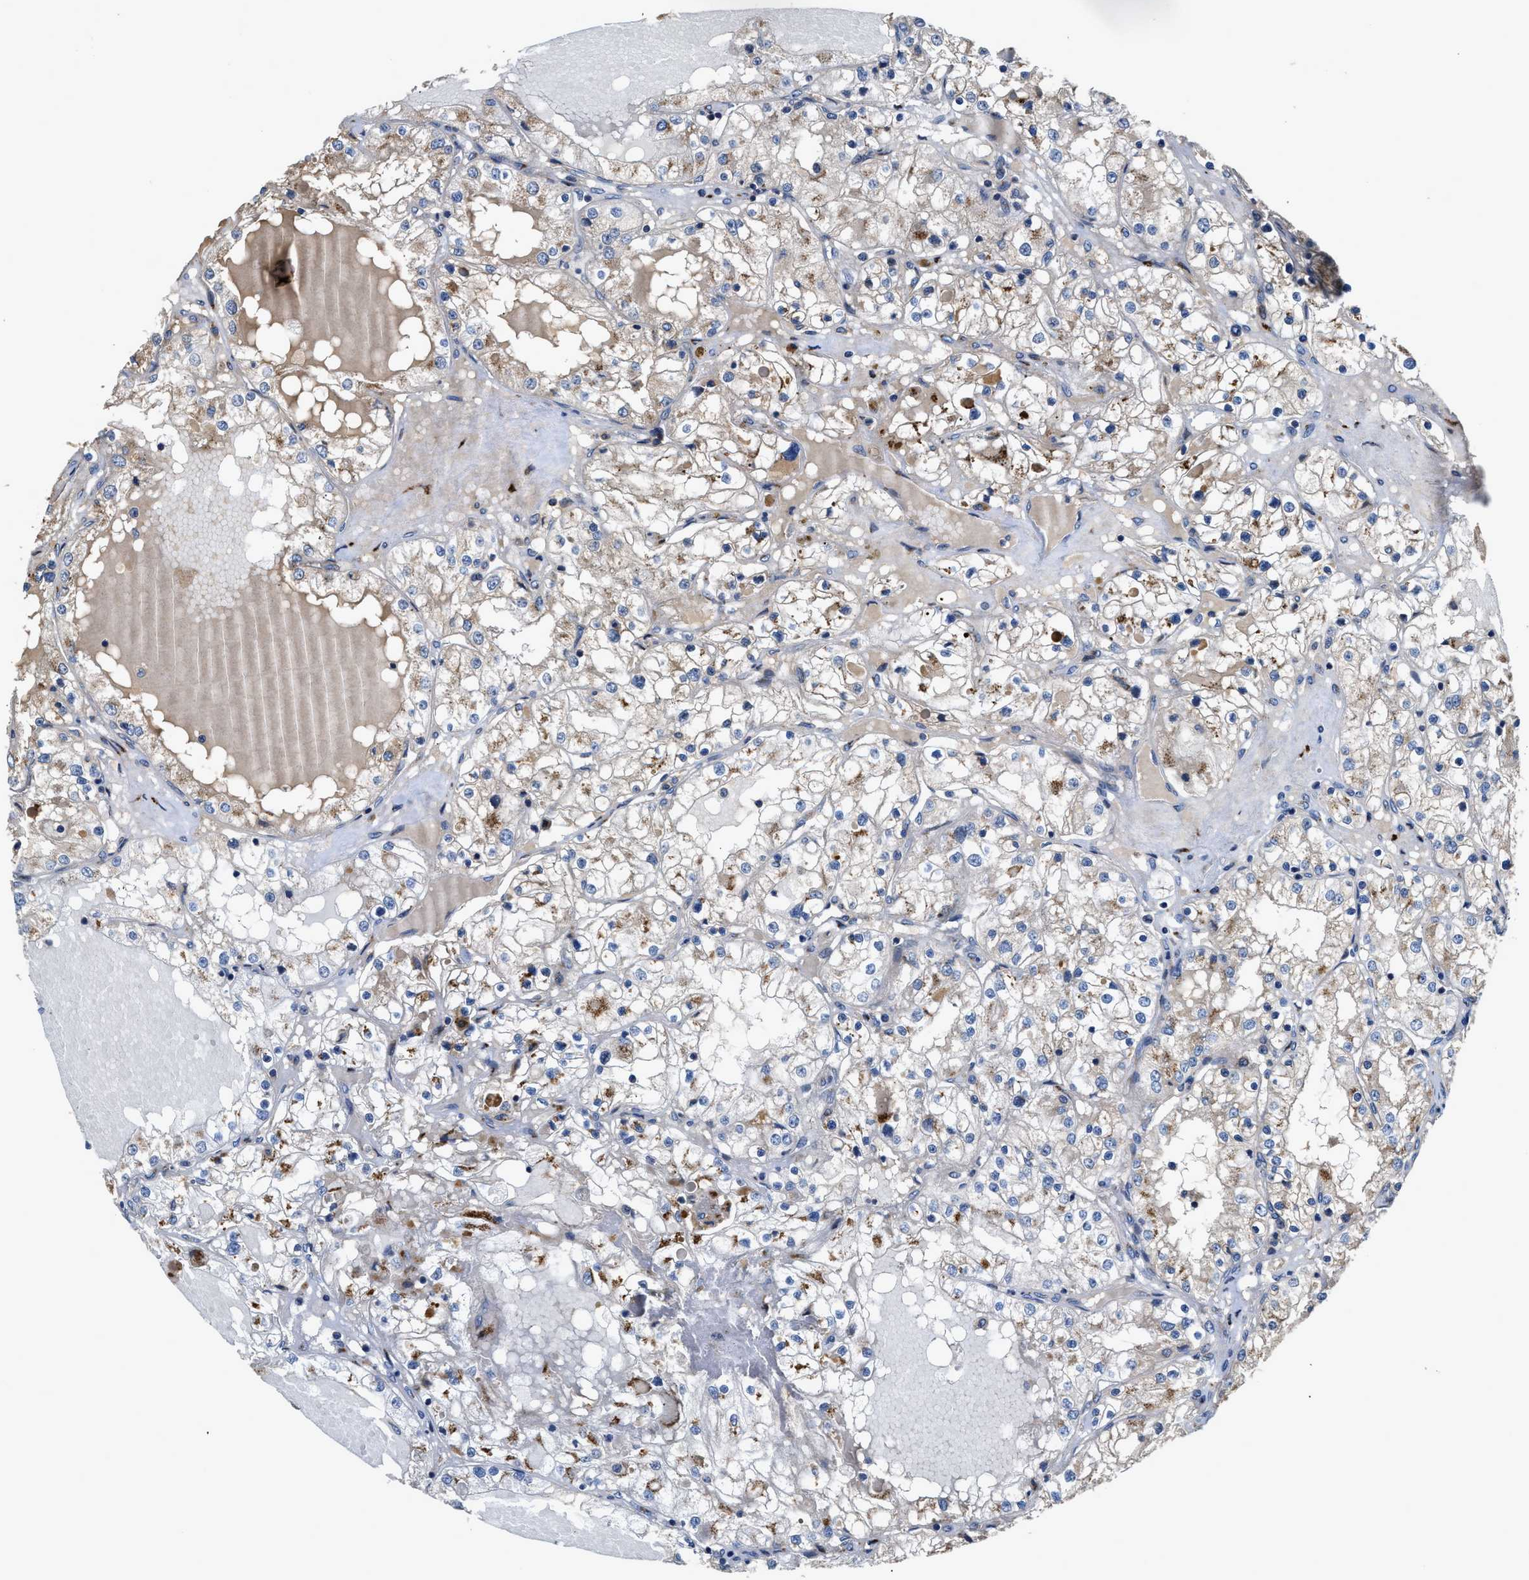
{"staining": {"intensity": "moderate", "quantity": "<25%", "location": "cytoplasmic/membranous"}, "tissue": "renal cancer", "cell_type": "Tumor cells", "image_type": "cancer", "snomed": [{"axis": "morphology", "description": "Adenocarcinoma, NOS"}, {"axis": "topography", "description": "Kidney"}], "caption": "A photomicrograph of adenocarcinoma (renal) stained for a protein exhibits moderate cytoplasmic/membranous brown staining in tumor cells. (brown staining indicates protein expression, while blue staining denotes nuclei).", "gene": "SIK2", "patient": {"sex": "male", "age": 68}}